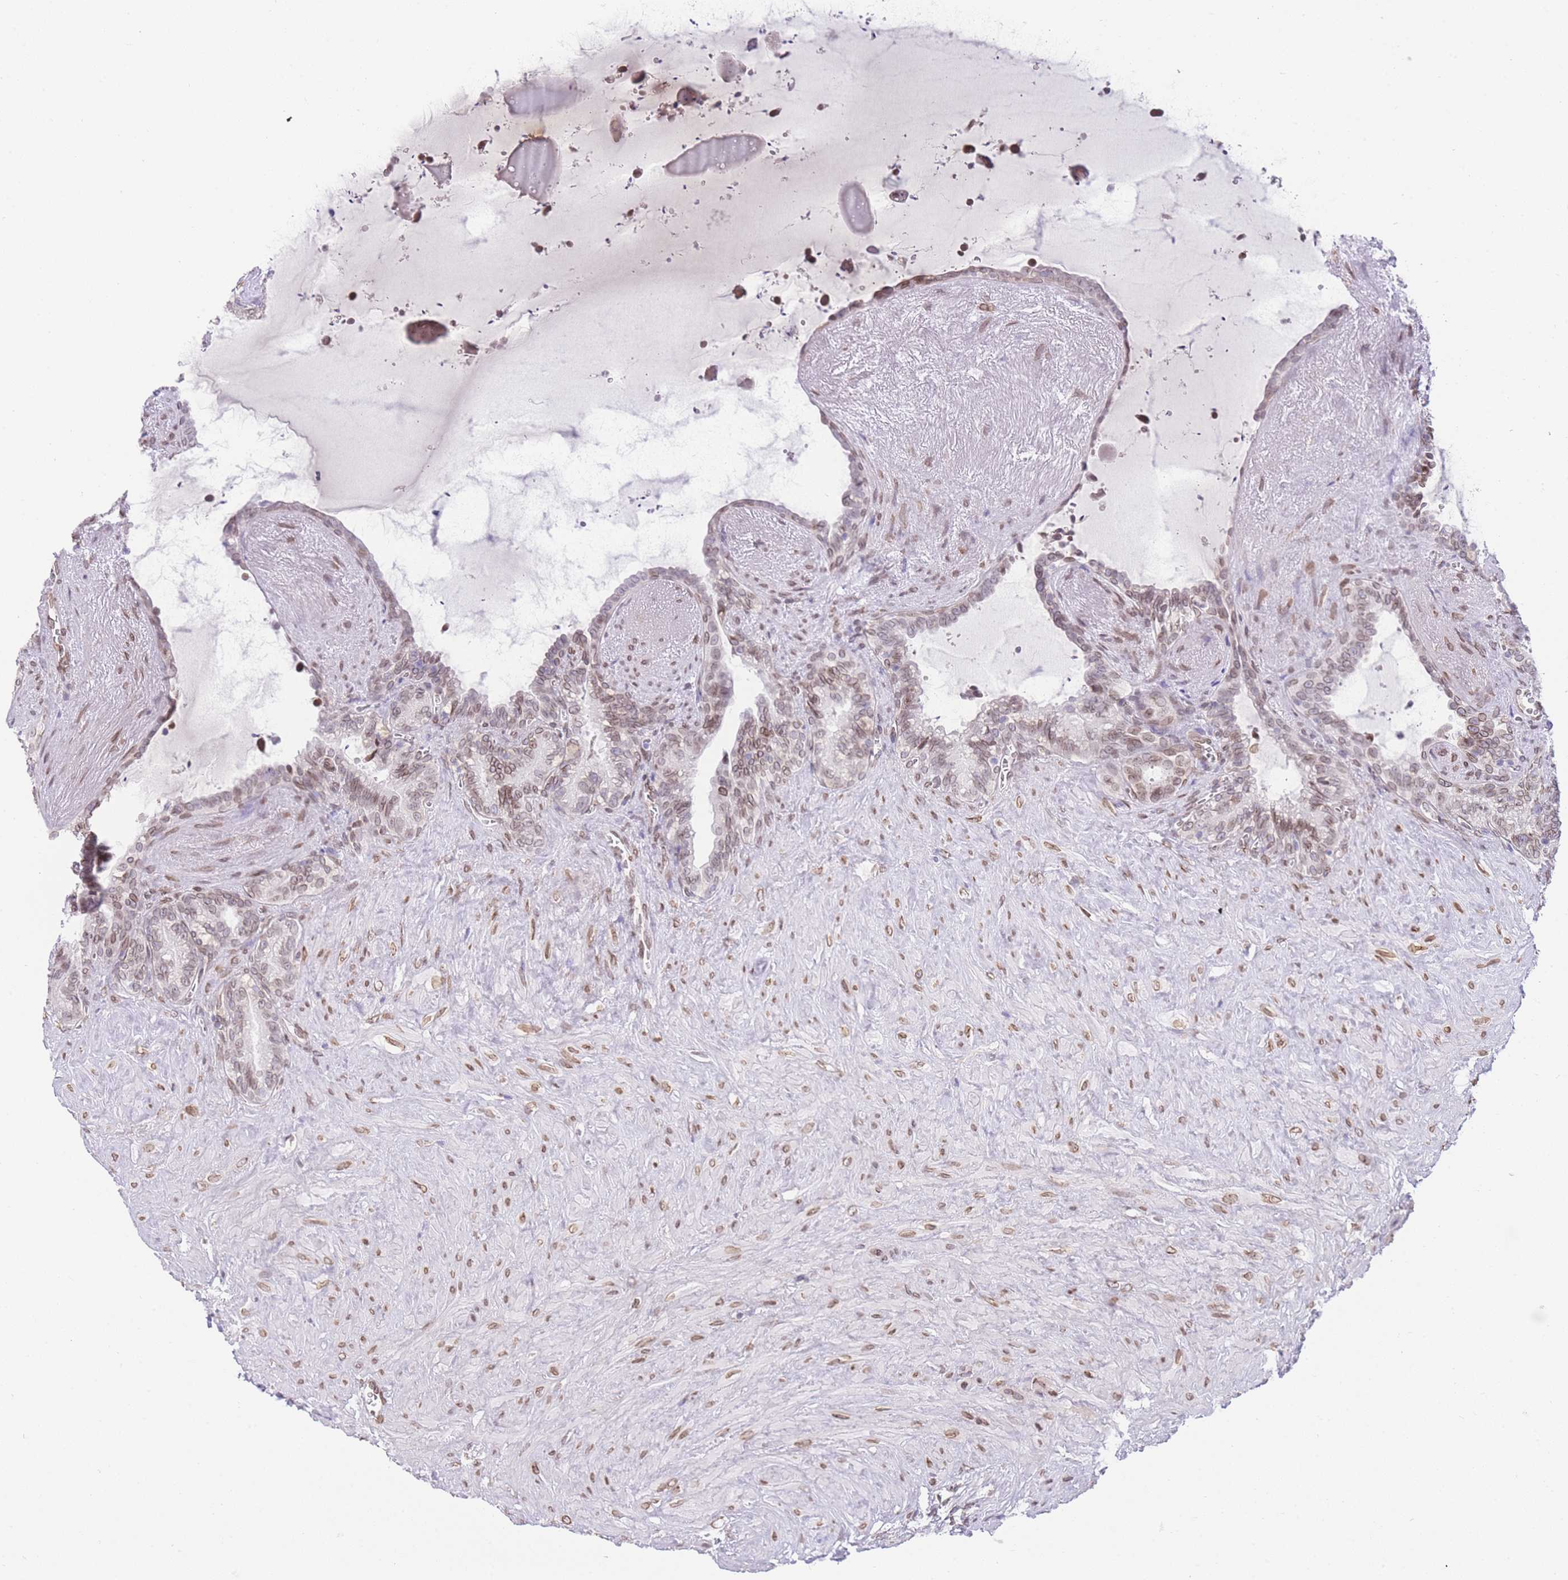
{"staining": {"intensity": "weak", "quantity": ">75%", "location": "nuclear"}, "tissue": "seminal vesicle", "cell_type": "Glandular cells", "image_type": "normal", "snomed": [{"axis": "morphology", "description": "Normal tissue, NOS"}, {"axis": "topography", "description": "Prostate"}, {"axis": "topography", "description": "Seminal veicle"}], "caption": "A histopathology image showing weak nuclear positivity in about >75% of glandular cells in normal seminal vesicle, as visualized by brown immunohistochemical staining.", "gene": "OR10AD1", "patient": {"sex": "male", "age": 58}}